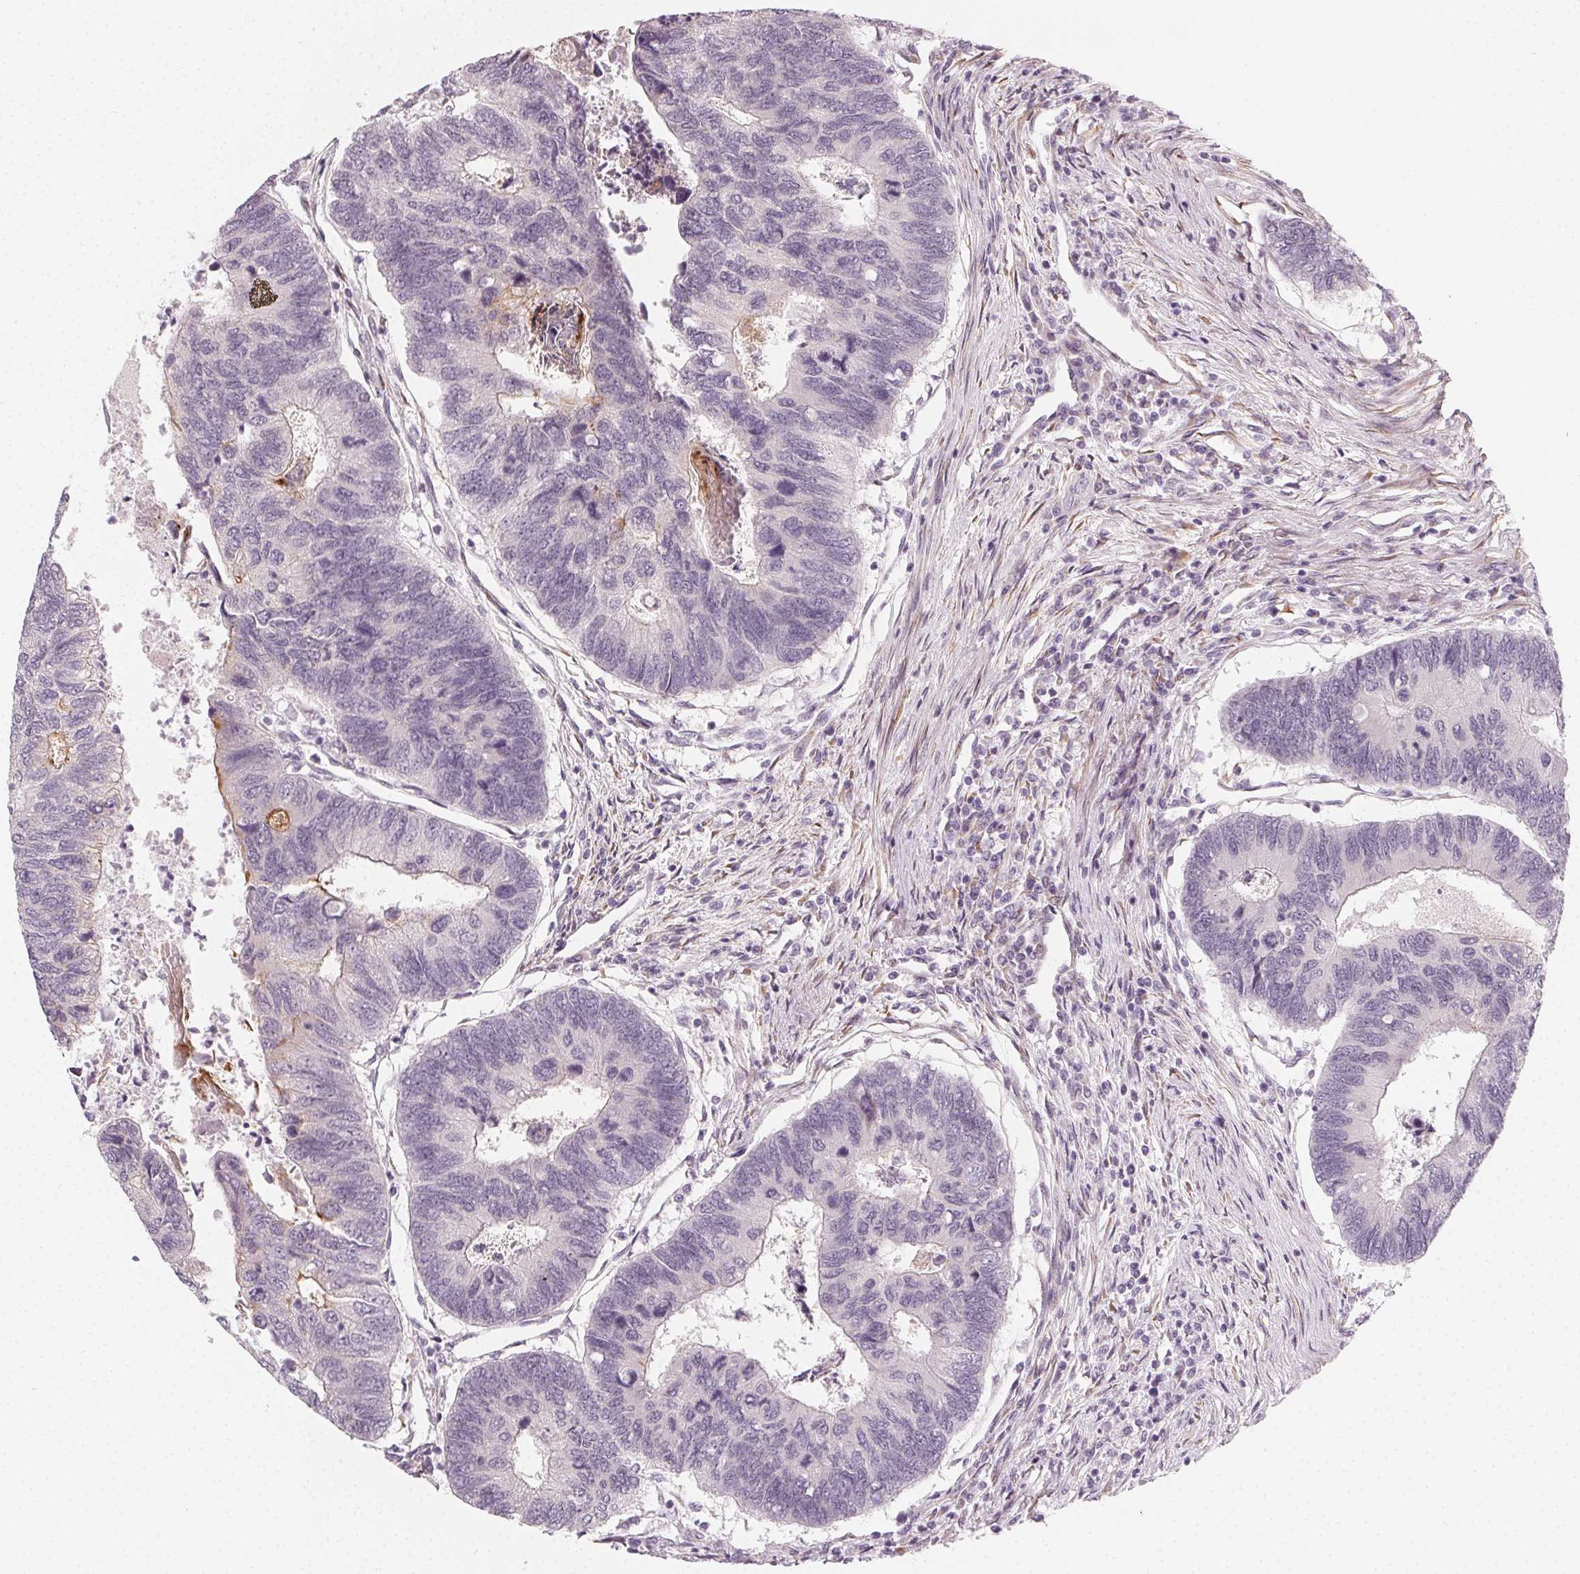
{"staining": {"intensity": "moderate", "quantity": "<25%", "location": "cytoplasmic/membranous"}, "tissue": "colorectal cancer", "cell_type": "Tumor cells", "image_type": "cancer", "snomed": [{"axis": "morphology", "description": "Adenocarcinoma, NOS"}, {"axis": "topography", "description": "Colon"}], "caption": "Tumor cells display low levels of moderate cytoplasmic/membranous staining in approximately <25% of cells in colorectal cancer.", "gene": "CCDC96", "patient": {"sex": "female", "age": 67}}